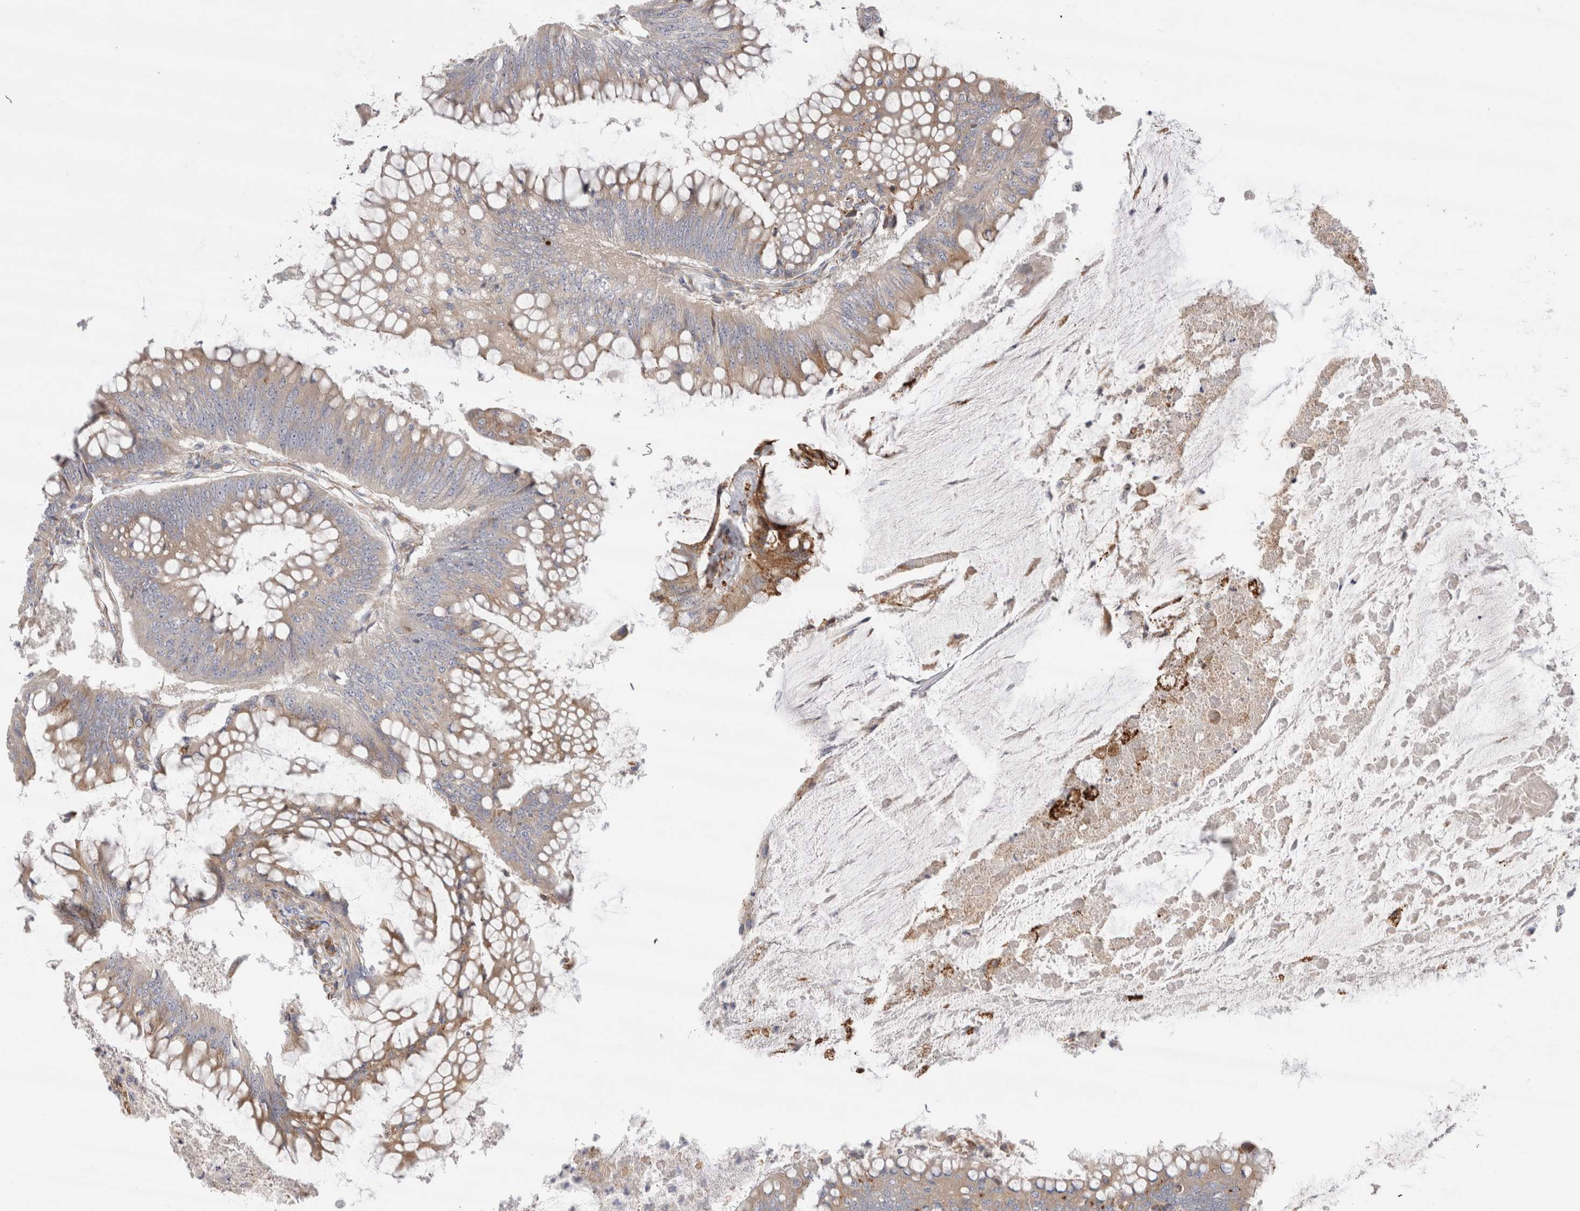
{"staining": {"intensity": "weak", "quantity": ">75%", "location": "cytoplasmic/membranous"}, "tissue": "colorectal cancer", "cell_type": "Tumor cells", "image_type": "cancer", "snomed": [{"axis": "morphology", "description": "Adenoma, NOS"}, {"axis": "morphology", "description": "Adenocarcinoma, NOS"}, {"axis": "topography", "description": "Colon"}], "caption": "Human colorectal cancer (adenoma) stained for a protein (brown) demonstrates weak cytoplasmic/membranous positive staining in about >75% of tumor cells.", "gene": "PDCD10", "patient": {"sex": "male", "age": 79}}